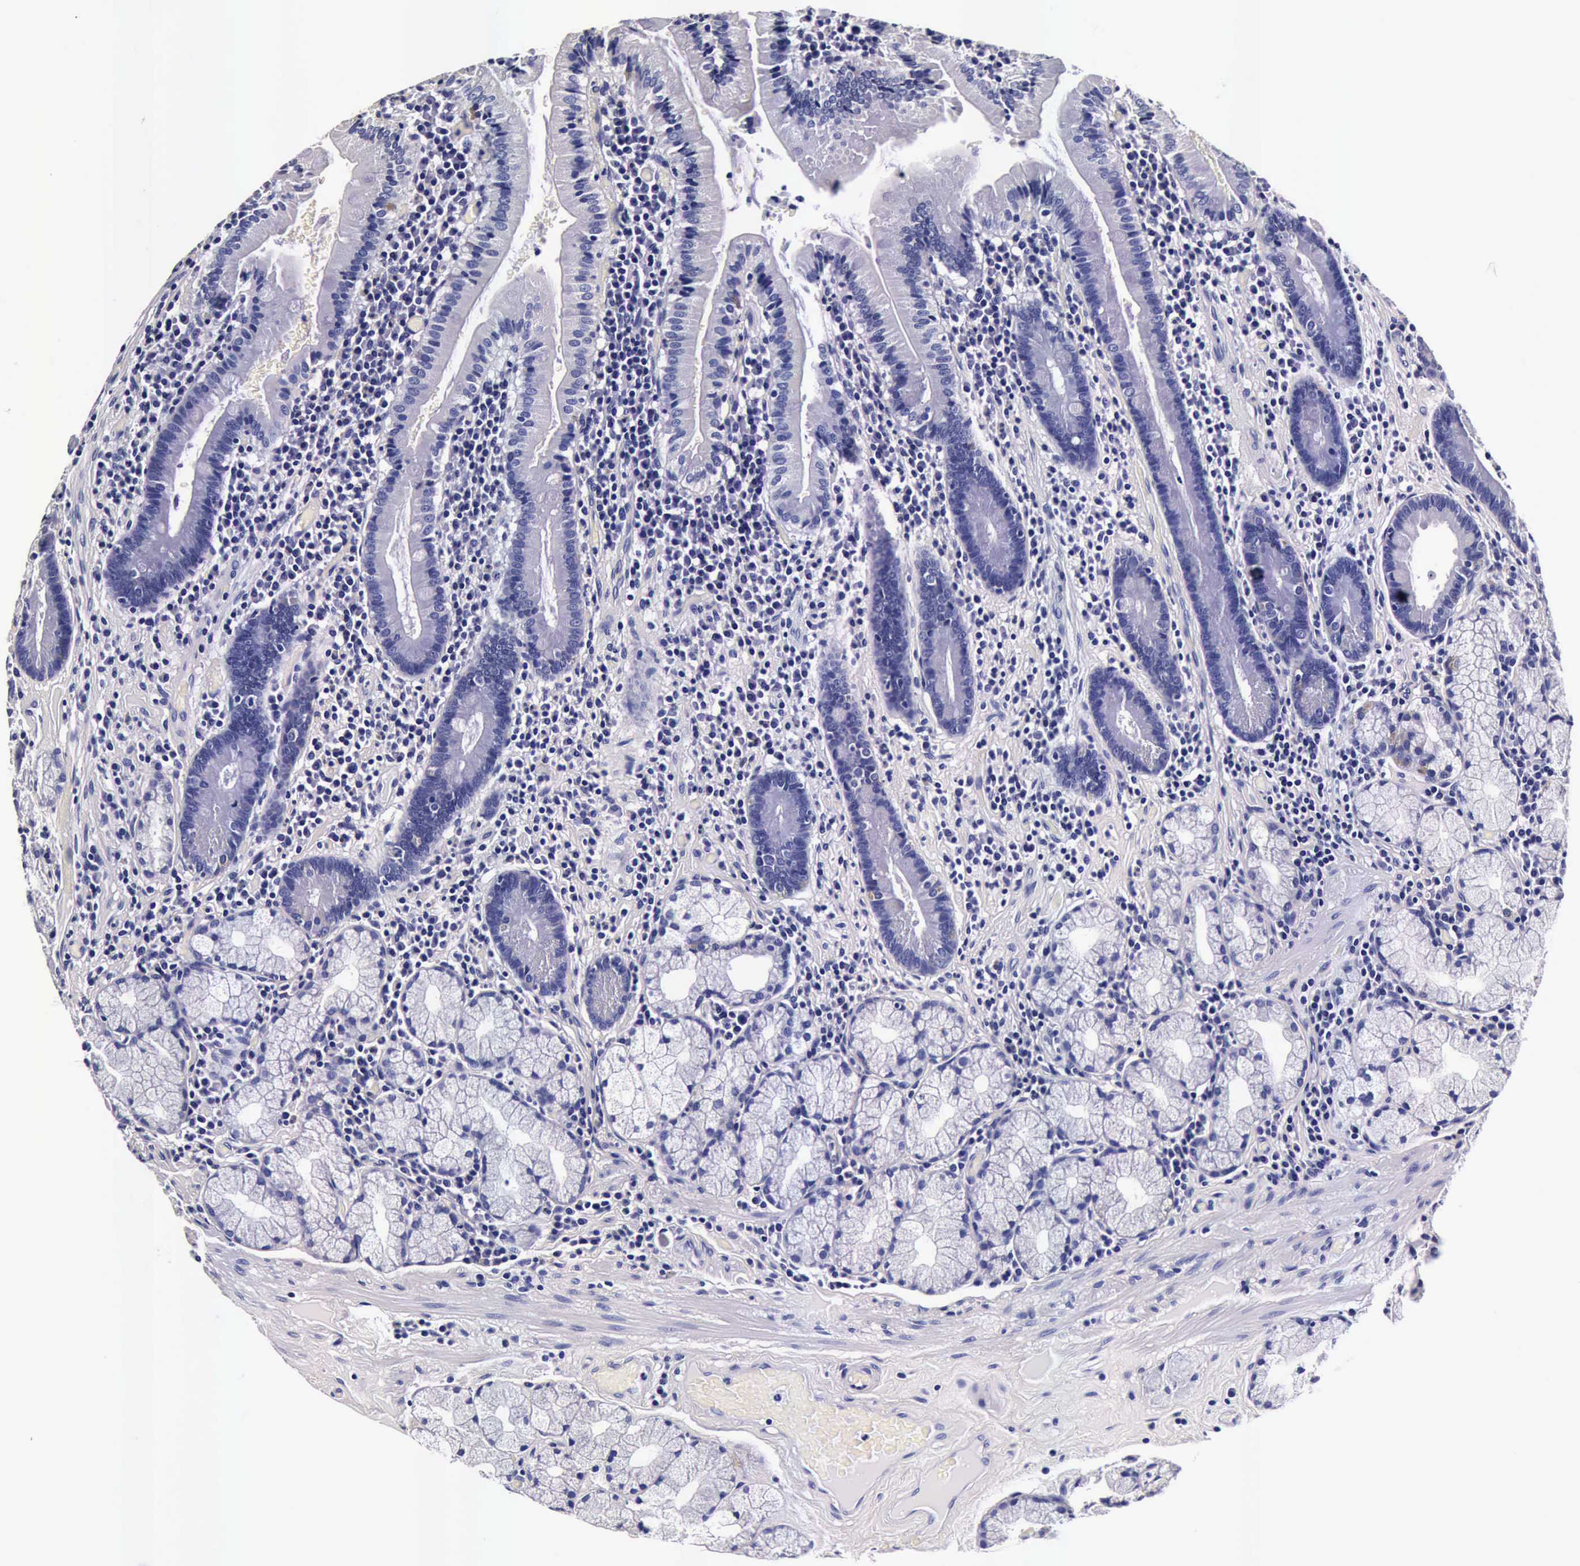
{"staining": {"intensity": "negative", "quantity": "none", "location": "none"}, "tissue": "duodenum", "cell_type": "Glandular cells", "image_type": "normal", "snomed": [{"axis": "morphology", "description": "Normal tissue, NOS"}, {"axis": "topography", "description": "Stomach, lower"}, {"axis": "topography", "description": "Duodenum"}], "caption": "Immunohistochemistry of benign human duodenum reveals no staining in glandular cells. The staining is performed using DAB (3,3'-diaminobenzidine) brown chromogen with nuclei counter-stained in using hematoxylin.", "gene": "IAPP", "patient": {"sex": "male", "age": 84}}